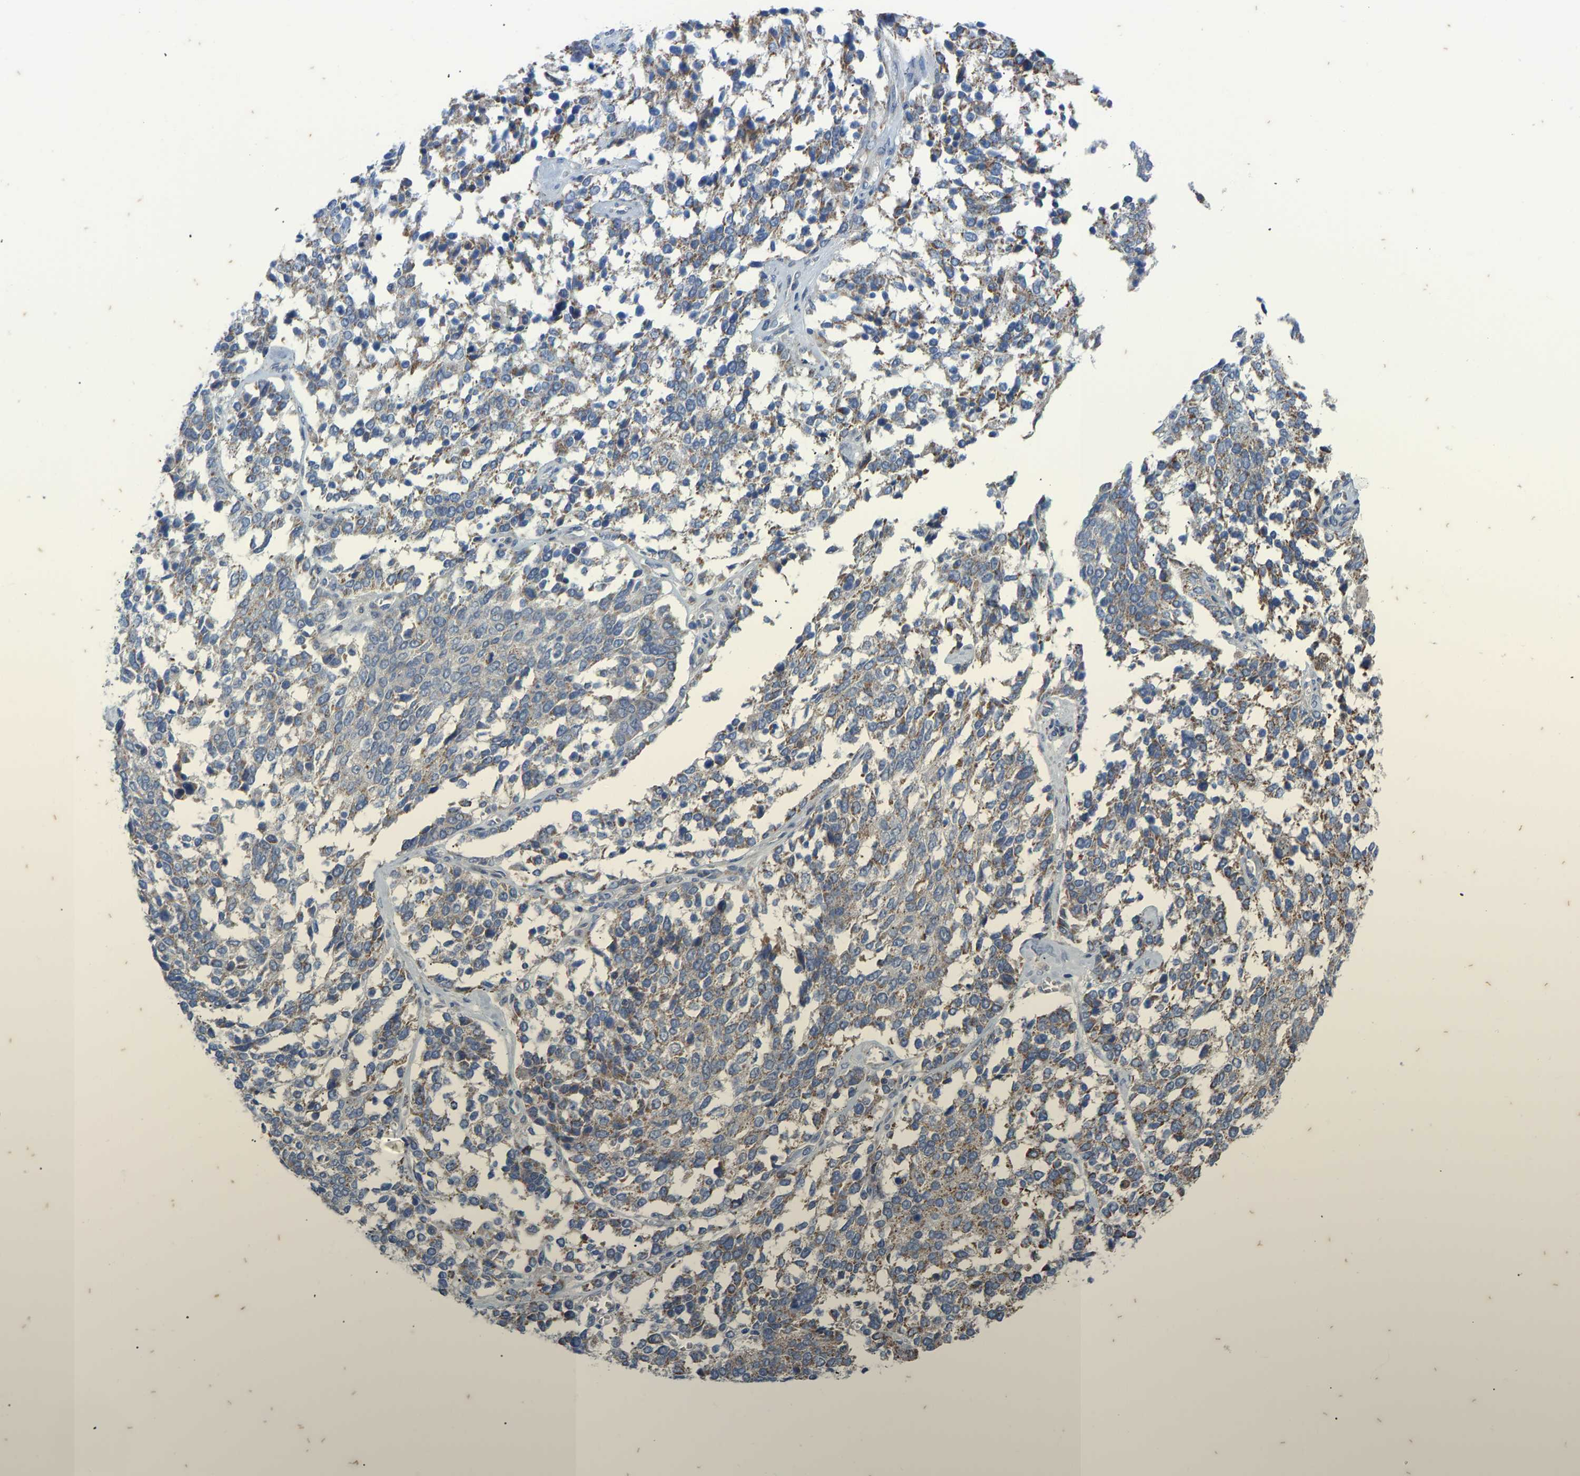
{"staining": {"intensity": "moderate", "quantity": "25%-75%", "location": "cytoplasmic/membranous"}, "tissue": "ovarian cancer", "cell_type": "Tumor cells", "image_type": "cancer", "snomed": [{"axis": "morphology", "description": "Cystadenocarcinoma, serous, NOS"}, {"axis": "topography", "description": "Ovary"}], "caption": "Human ovarian serous cystadenocarcinoma stained with a protein marker displays moderate staining in tumor cells.", "gene": "OLIG2", "patient": {"sex": "female", "age": 44}}